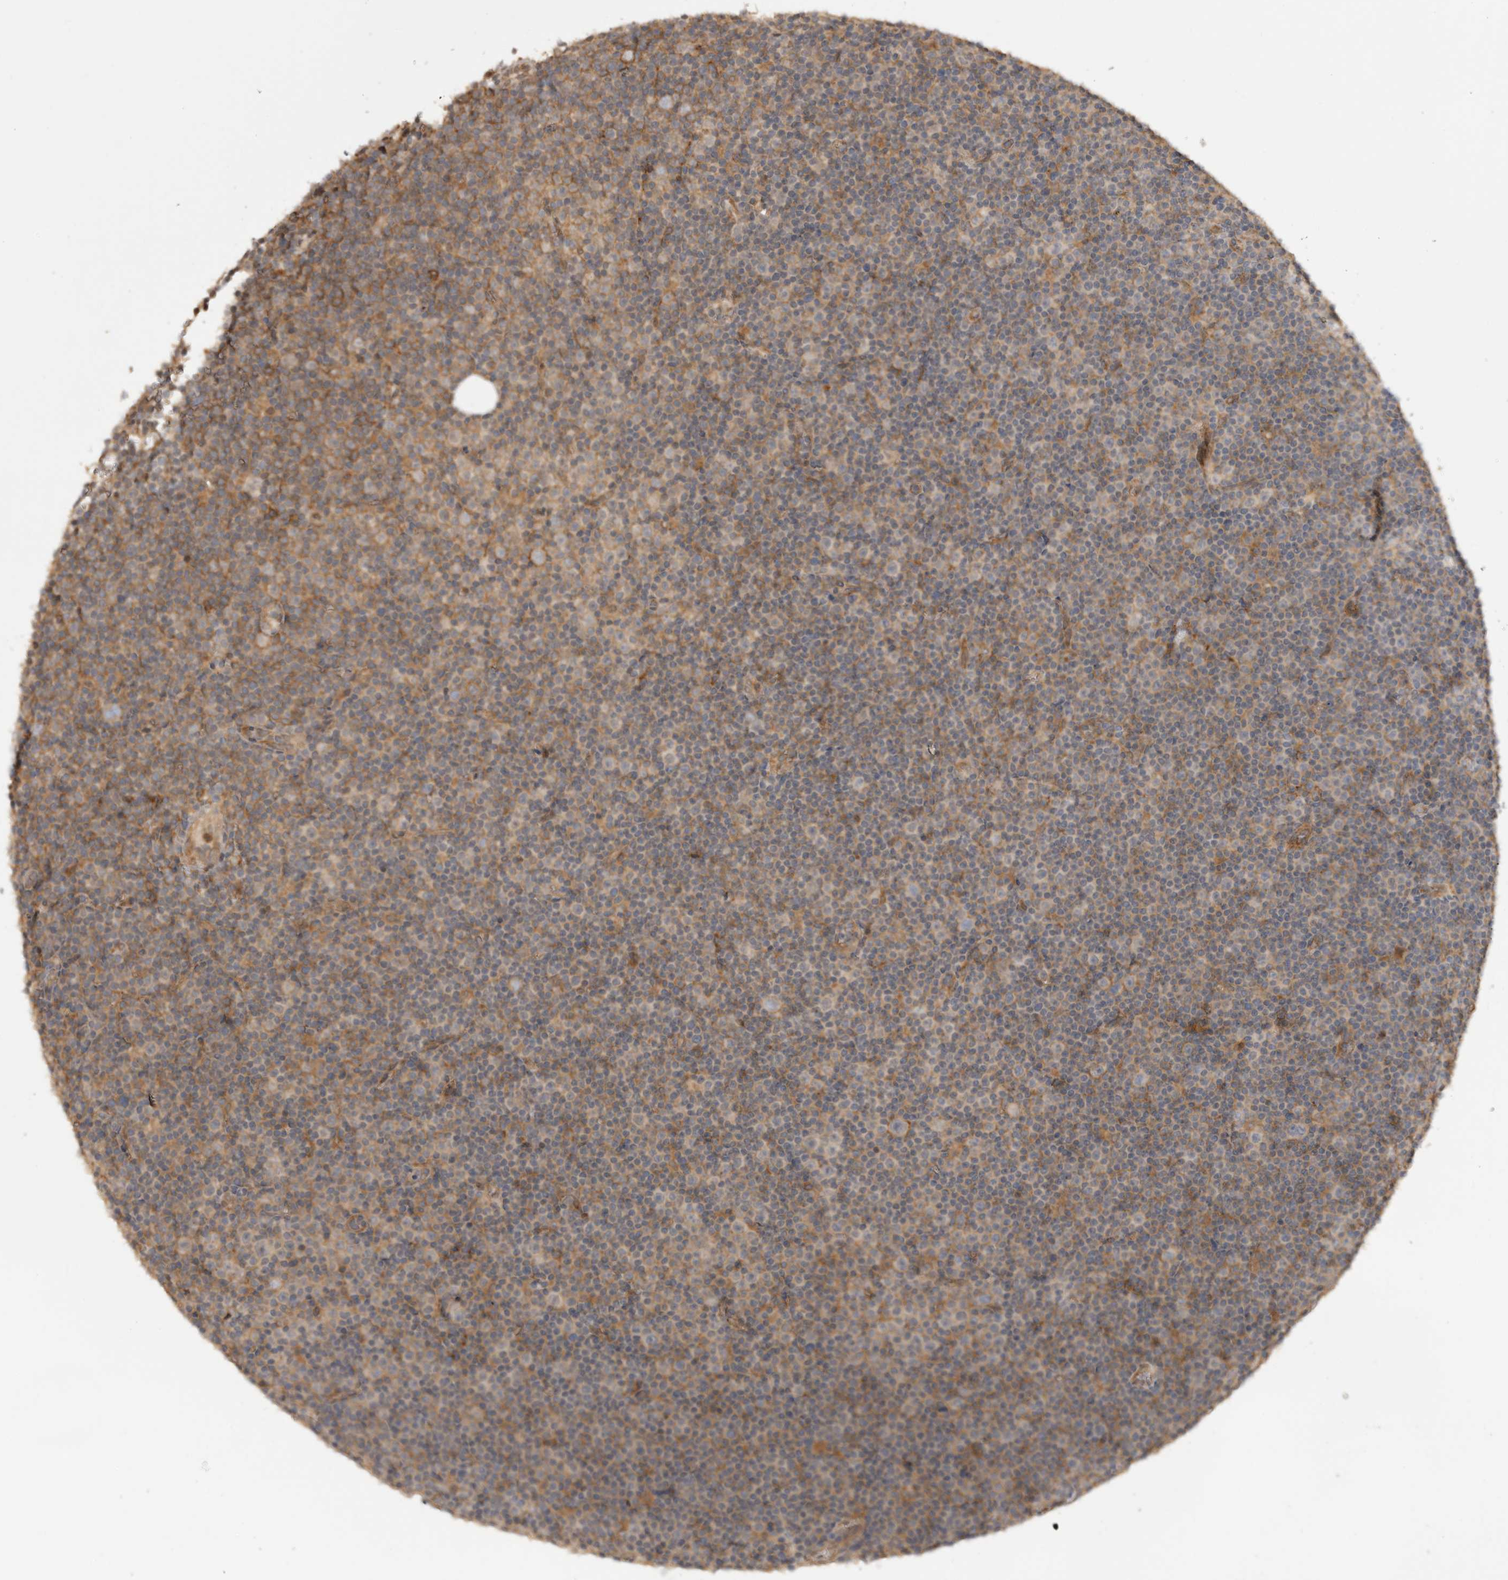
{"staining": {"intensity": "negative", "quantity": "none", "location": "none"}, "tissue": "lymphoma", "cell_type": "Tumor cells", "image_type": "cancer", "snomed": [{"axis": "morphology", "description": "Malignant lymphoma, non-Hodgkin's type, Low grade"}, {"axis": "topography", "description": "Lymph node"}], "caption": "A high-resolution histopathology image shows immunohistochemistry (IHC) staining of lymphoma, which exhibits no significant staining in tumor cells.", "gene": "ZNF232", "patient": {"sex": "female", "age": 67}}